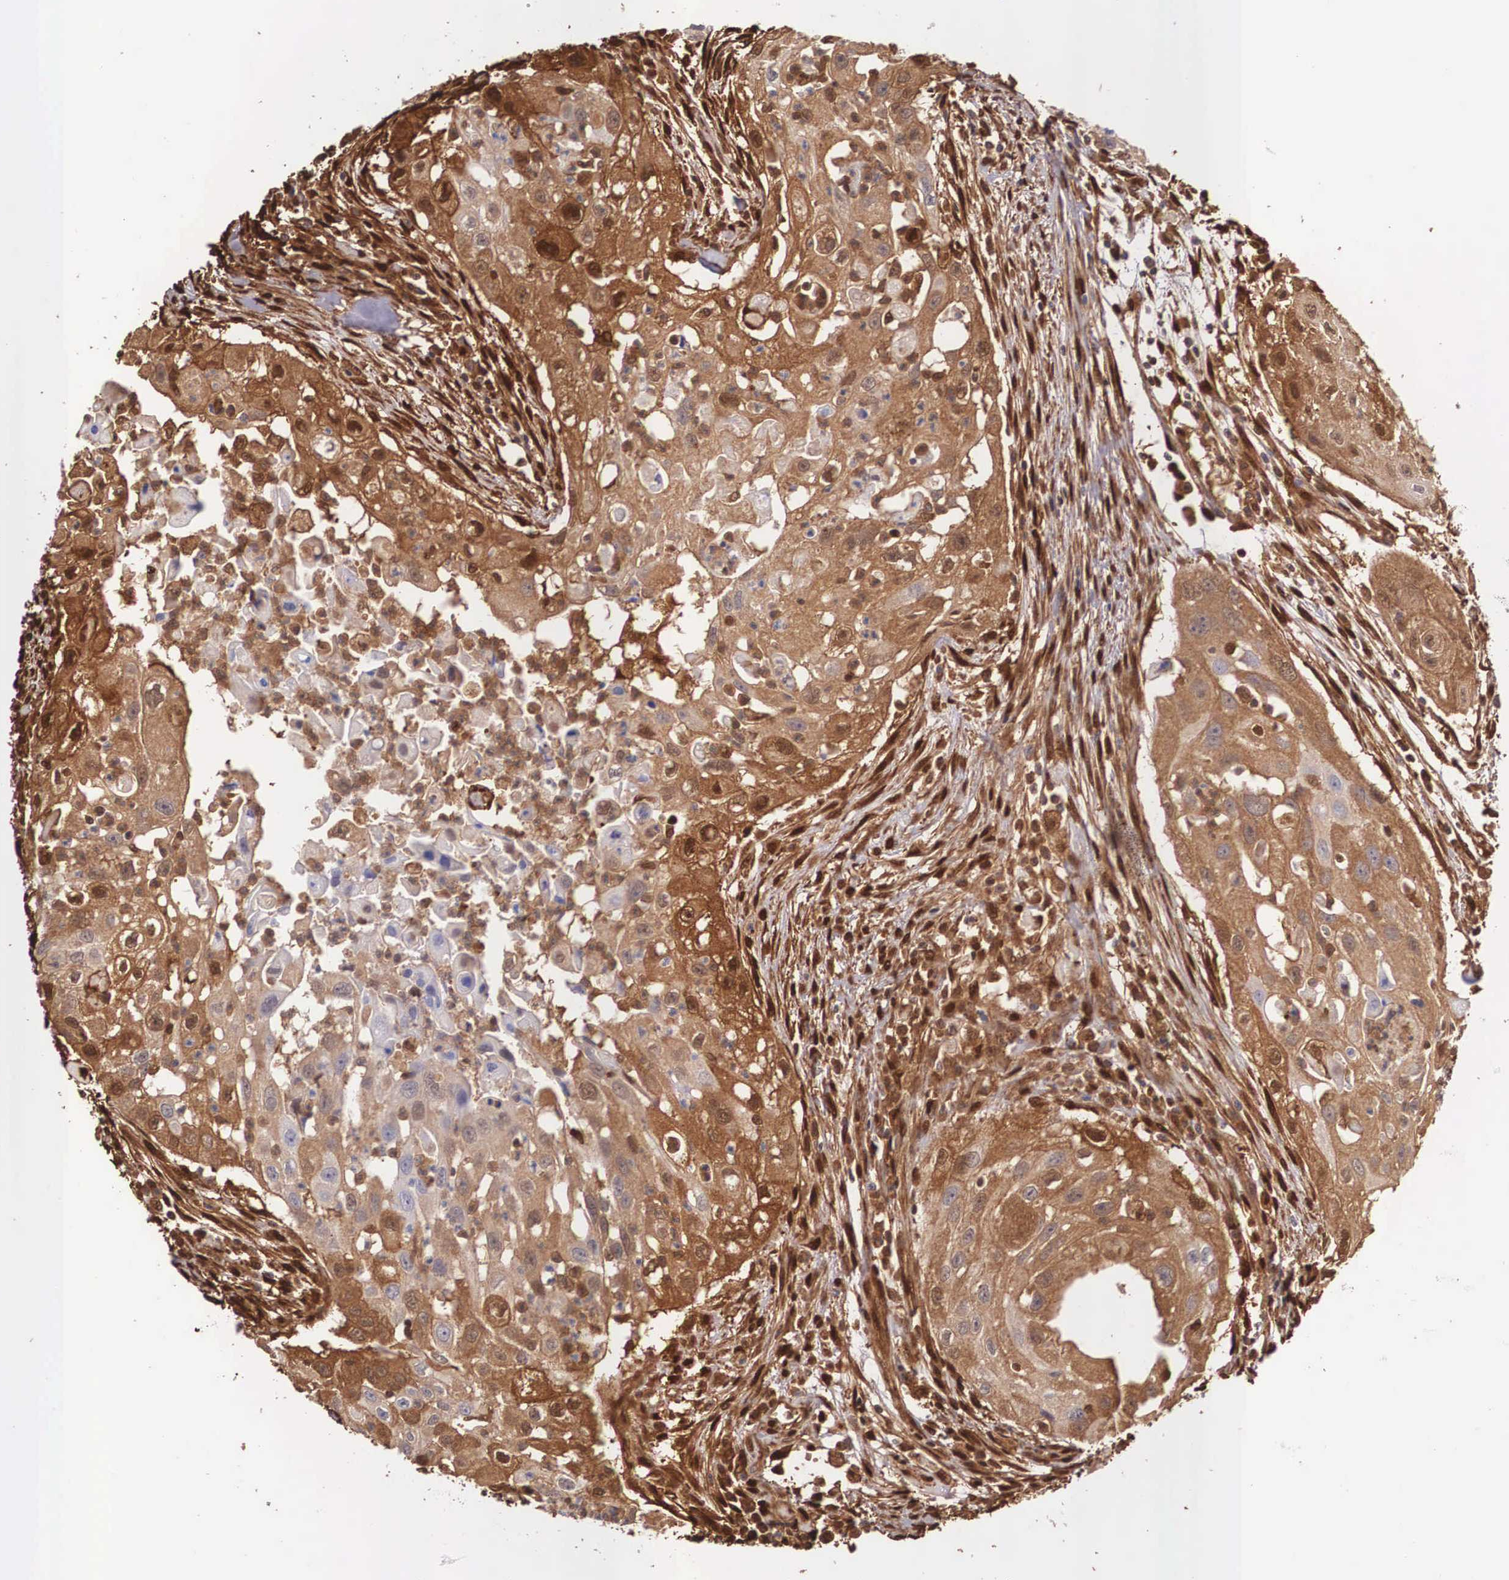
{"staining": {"intensity": "moderate", "quantity": ">75%", "location": "cytoplasmic/membranous,nuclear"}, "tissue": "head and neck cancer", "cell_type": "Tumor cells", "image_type": "cancer", "snomed": [{"axis": "morphology", "description": "Squamous cell carcinoma, NOS"}, {"axis": "topography", "description": "Head-Neck"}], "caption": "Moderate cytoplasmic/membranous and nuclear protein positivity is seen in approximately >75% of tumor cells in head and neck cancer (squamous cell carcinoma).", "gene": "LGALS1", "patient": {"sex": "male", "age": 64}}